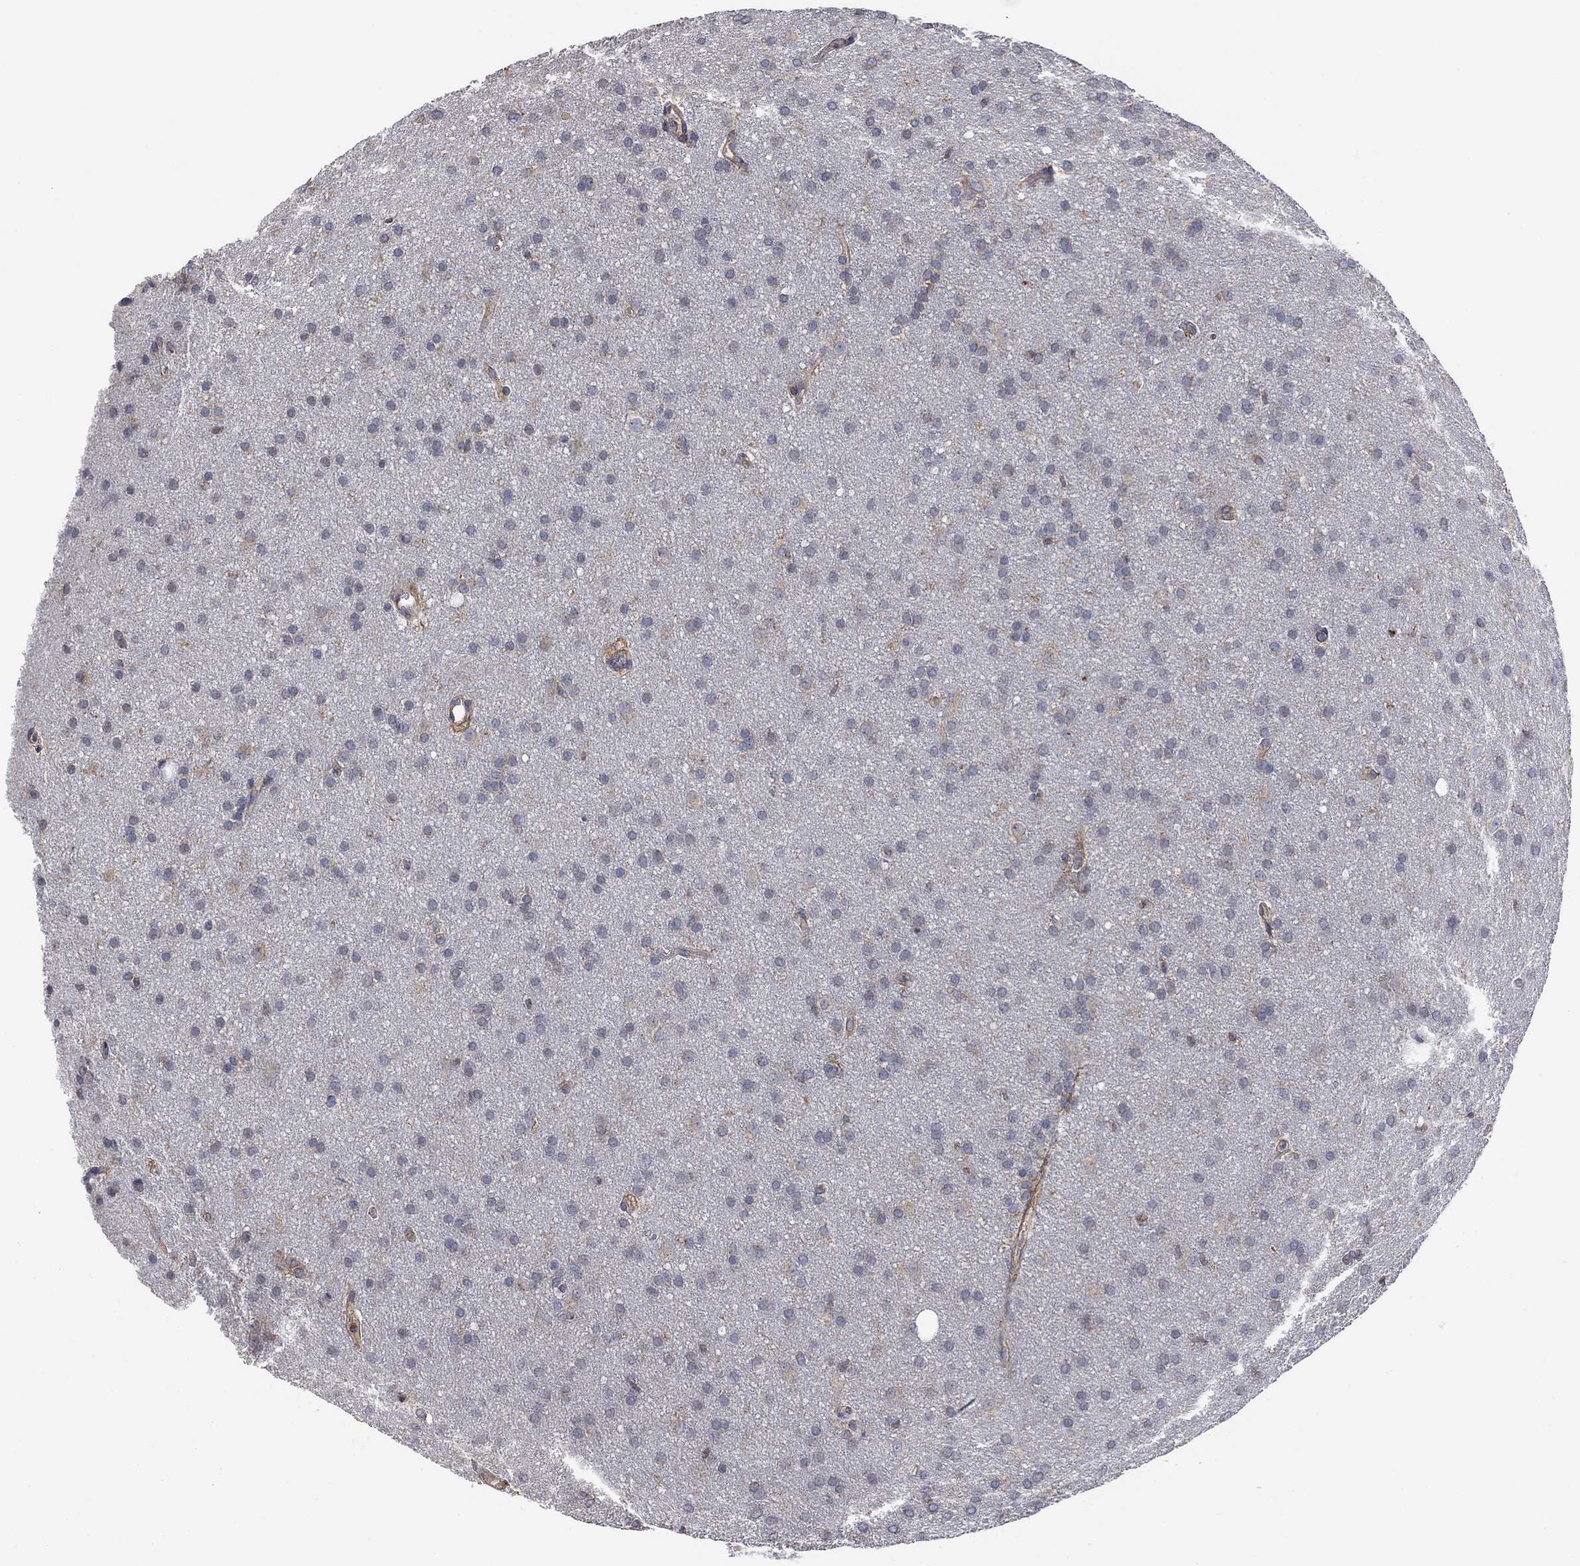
{"staining": {"intensity": "negative", "quantity": "none", "location": "none"}, "tissue": "glioma", "cell_type": "Tumor cells", "image_type": "cancer", "snomed": [{"axis": "morphology", "description": "Glioma, malignant, Low grade"}, {"axis": "topography", "description": "Brain"}], "caption": "Glioma was stained to show a protein in brown. There is no significant expression in tumor cells.", "gene": "BLOC1S3", "patient": {"sex": "female", "age": 32}}